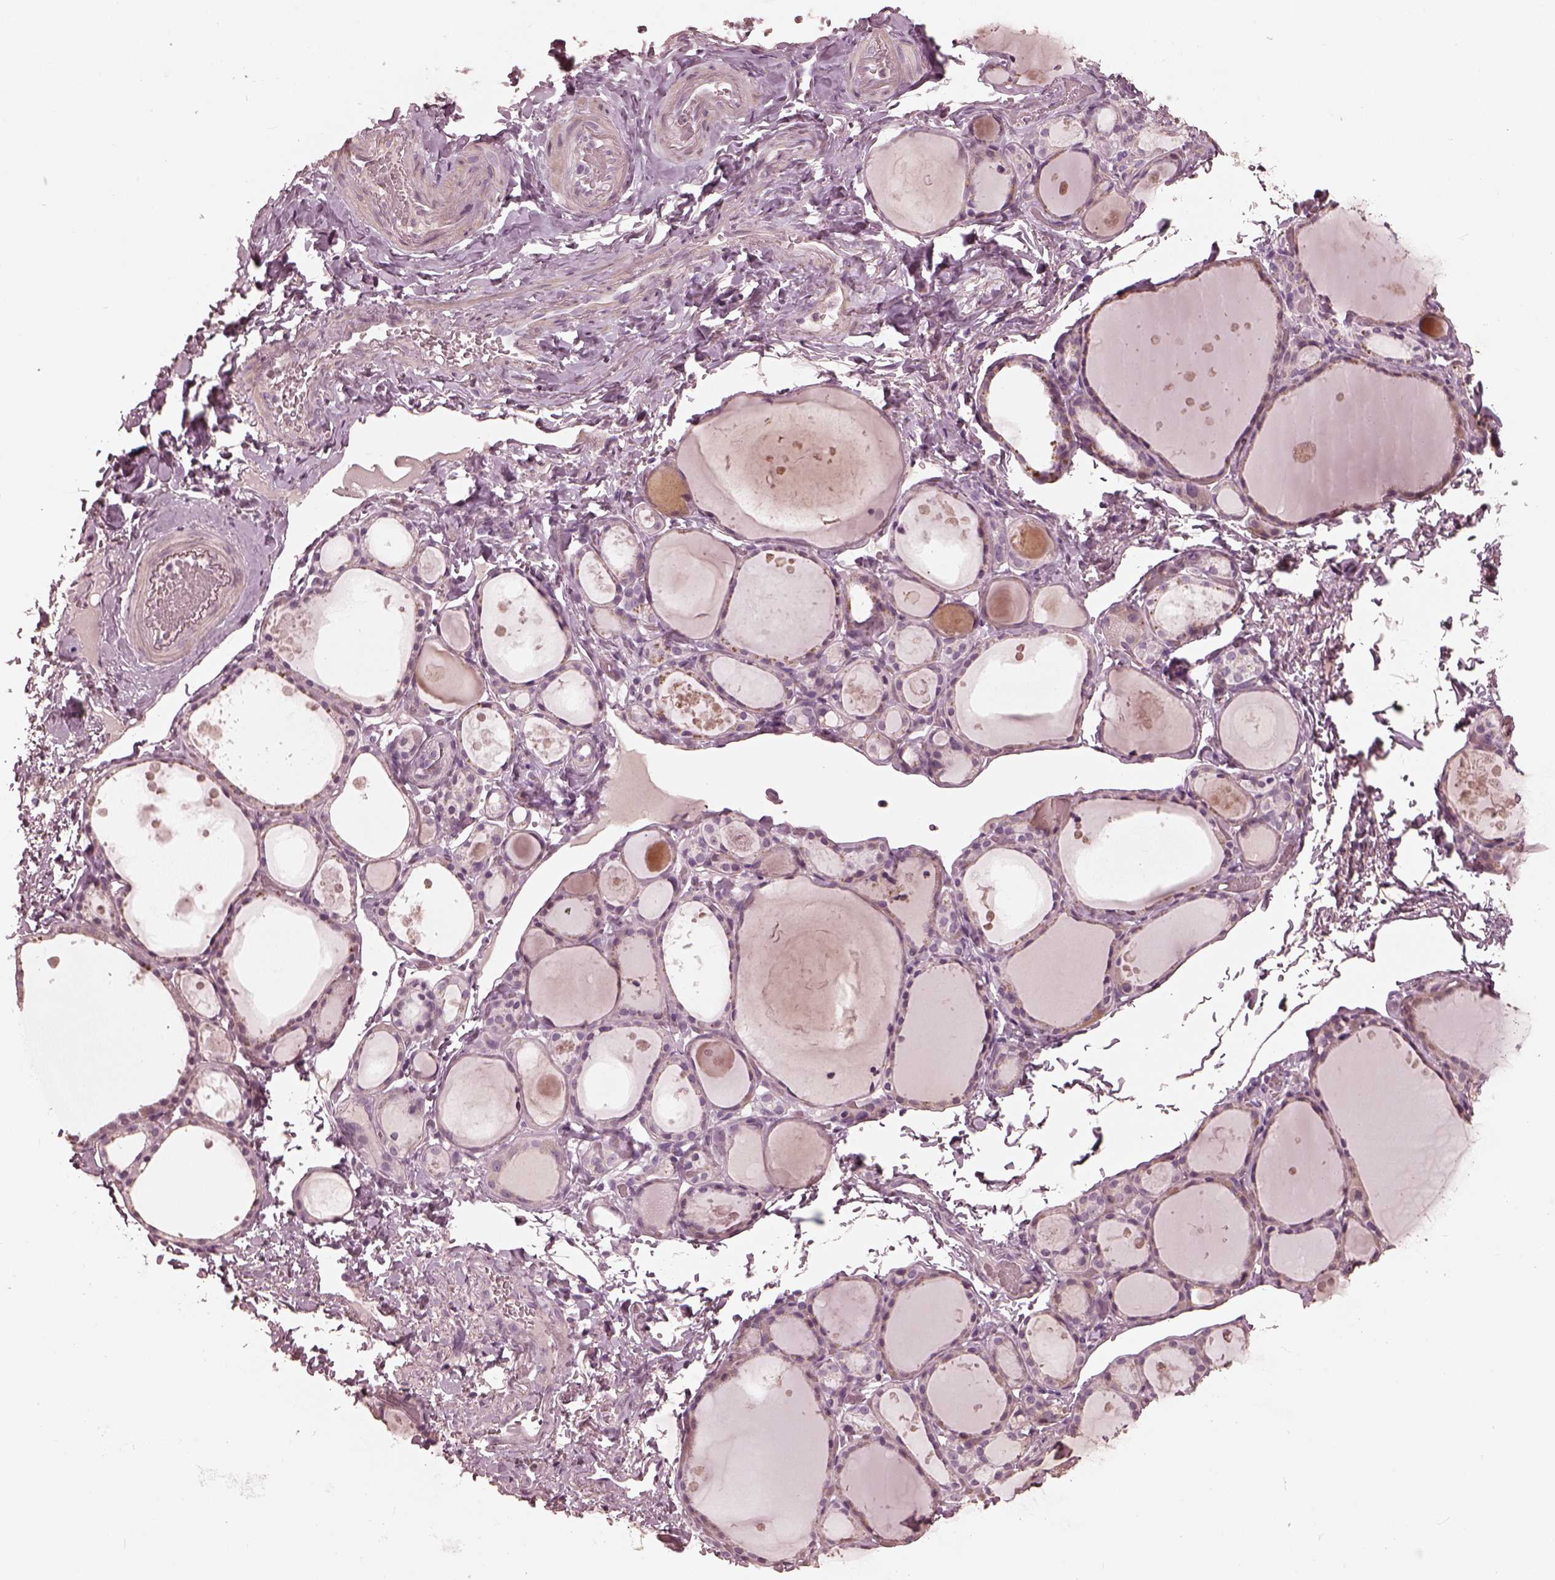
{"staining": {"intensity": "negative", "quantity": "none", "location": "none"}, "tissue": "thyroid gland", "cell_type": "Glandular cells", "image_type": "normal", "snomed": [{"axis": "morphology", "description": "Normal tissue, NOS"}, {"axis": "topography", "description": "Thyroid gland"}], "caption": "Micrograph shows no protein expression in glandular cells of unremarkable thyroid gland.", "gene": "OPTC", "patient": {"sex": "male", "age": 68}}